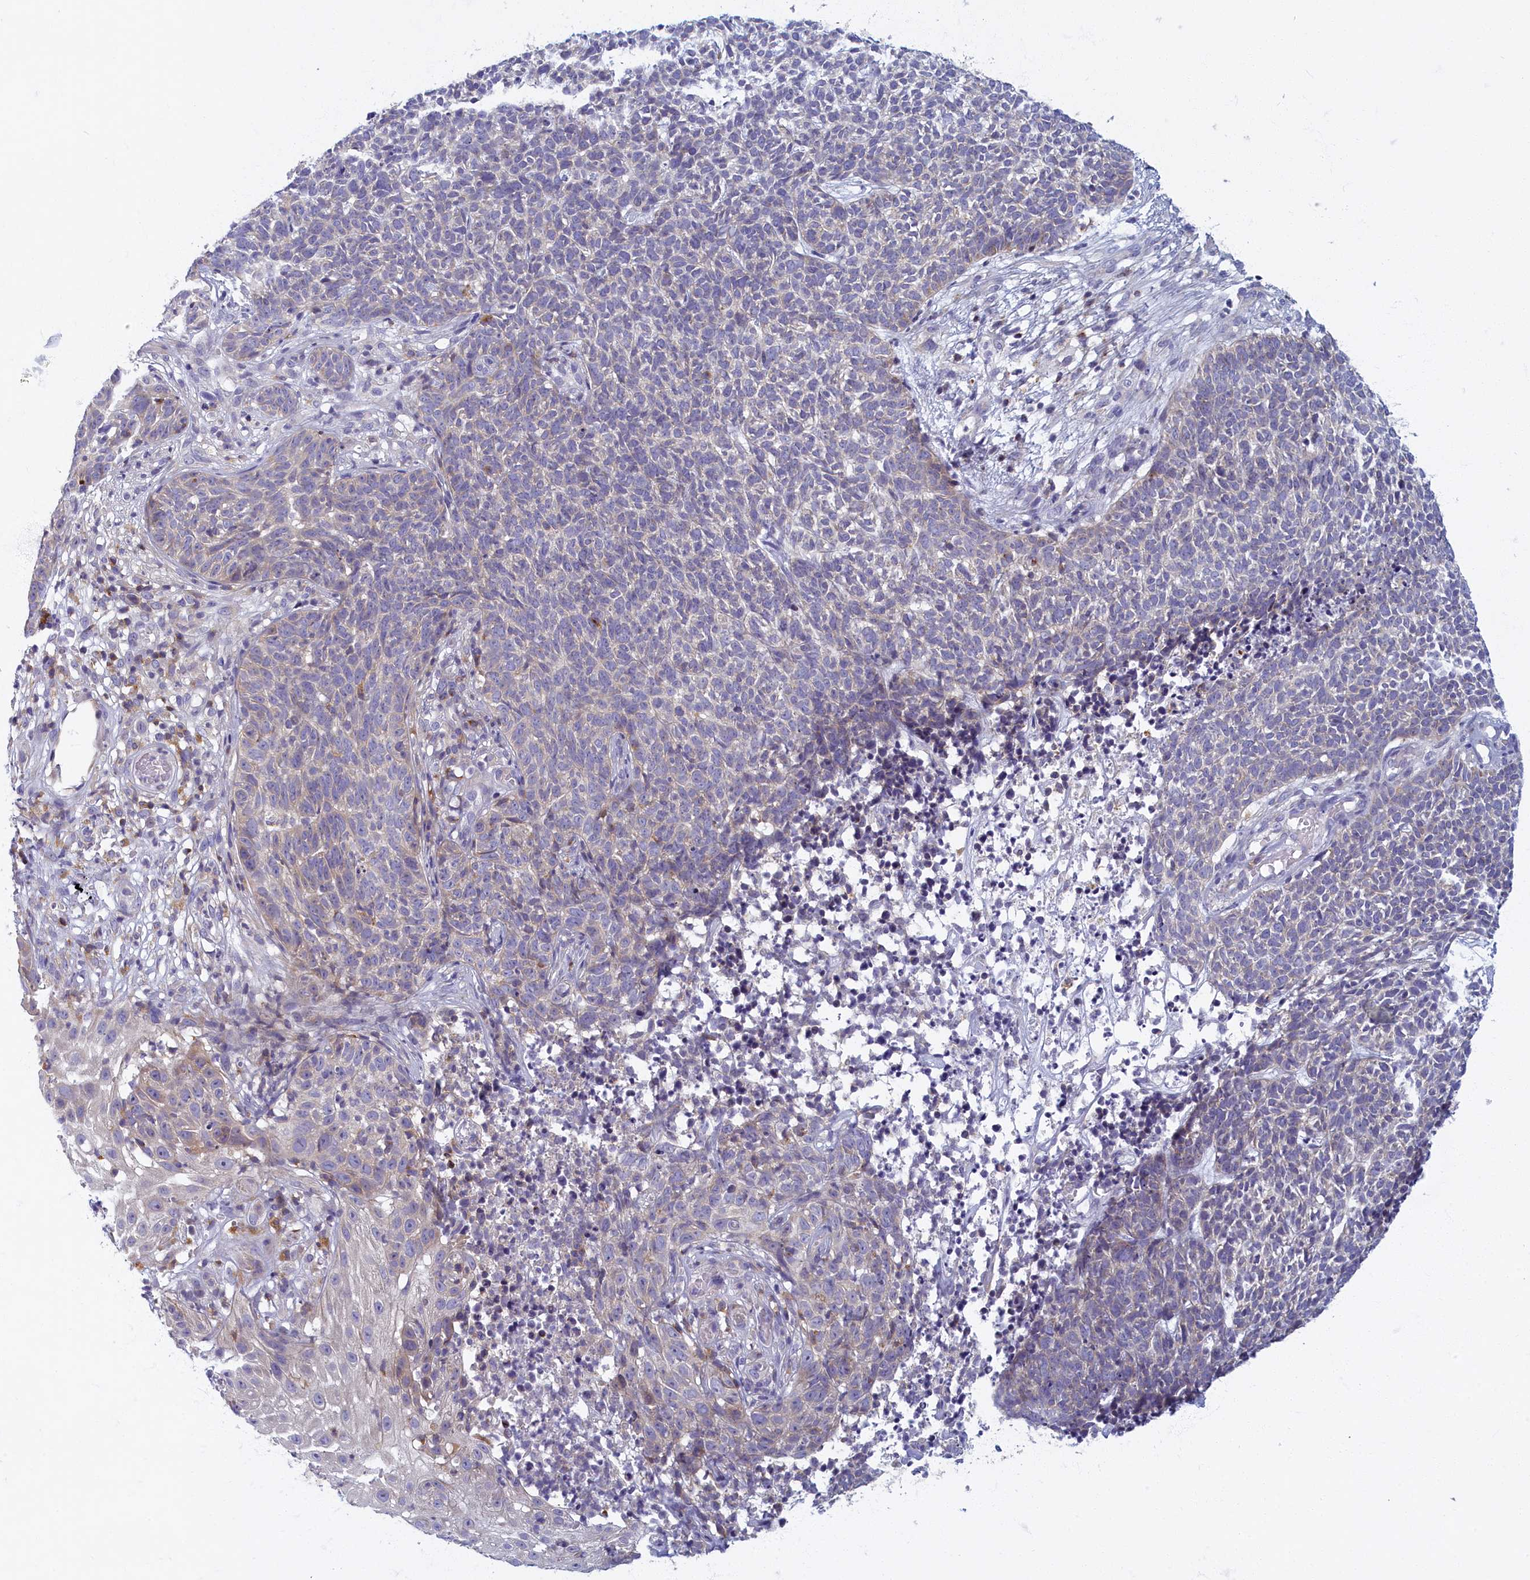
{"staining": {"intensity": "negative", "quantity": "none", "location": "none"}, "tissue": "skin cancer", "cell_type": "Tumor cells", "image_type": "cancer", "snomed": [{"axis": "morphology", "description": "Basal cell carcinoma"}, {"axis": "topography", "description": "Skin"}], "caption": "Tumor cells are negative for brown protein staining in skin cancer.", "gene": "NOL10", "patient": {"sex": "female", "age": 84}}